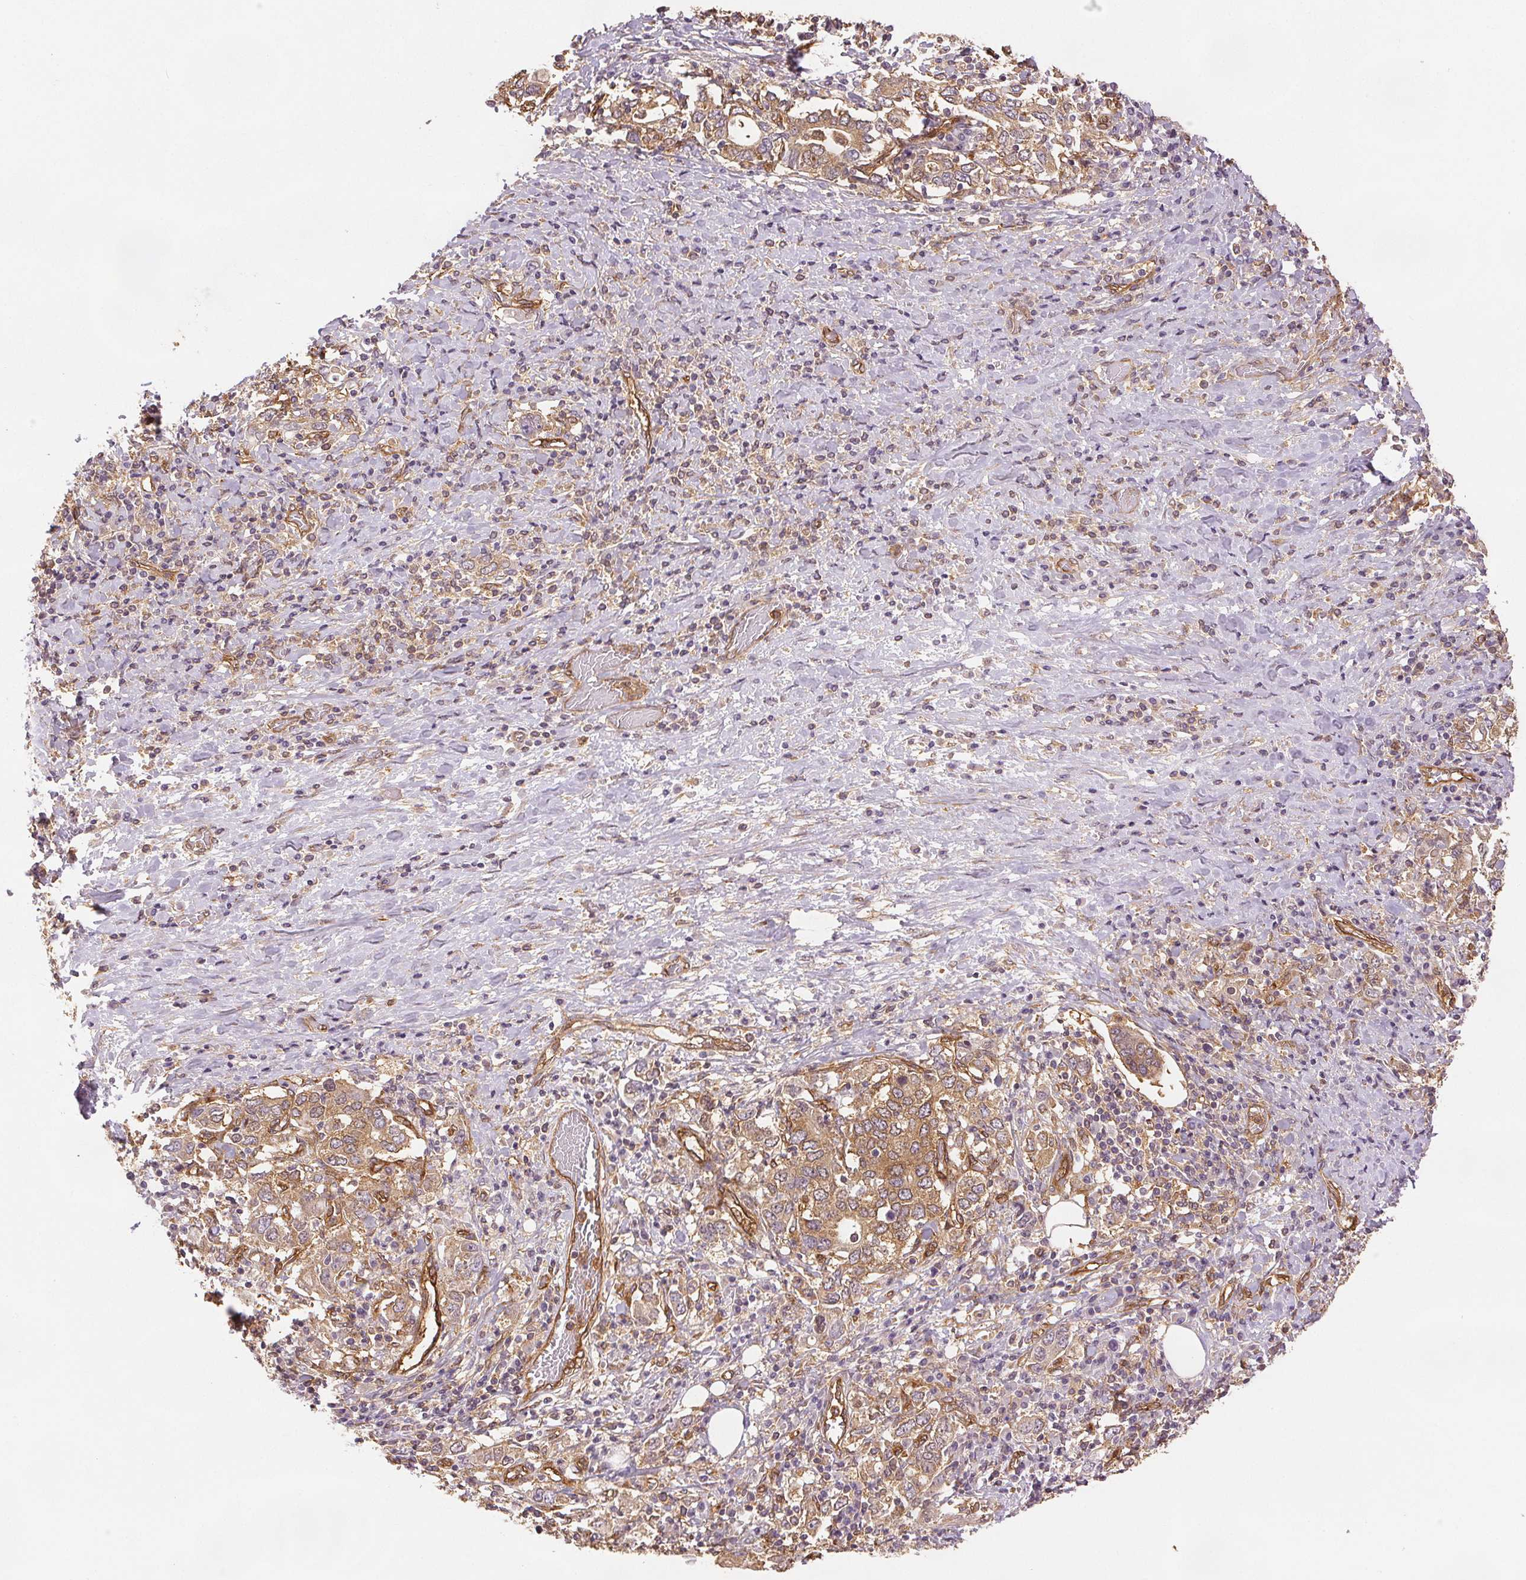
{"staining": {"intensity": "weak", "quantity": ">75%", "location": "cytoplasmic/membranous"}, "tissue": "stomach cancer", "cell_type": "Tumor cells", "image_type": "cancer", "snomed": [{"axis": "morphology", "description": "Adenocarcinoma, NOS"}, {"axis": "topography", "description": "Stomach, upper"}, {"axis": "topography", "description": "Stomach"}], "caption": "There is low levels of weak cytoplasmic/membranous expression in tumor cells of stomach cancer (adenocarcinoma), as demonstrated by immunohistochemical staining (brown color).", "gene": "DIAPH2", "patient": {"sex": "male", "age": 62}}